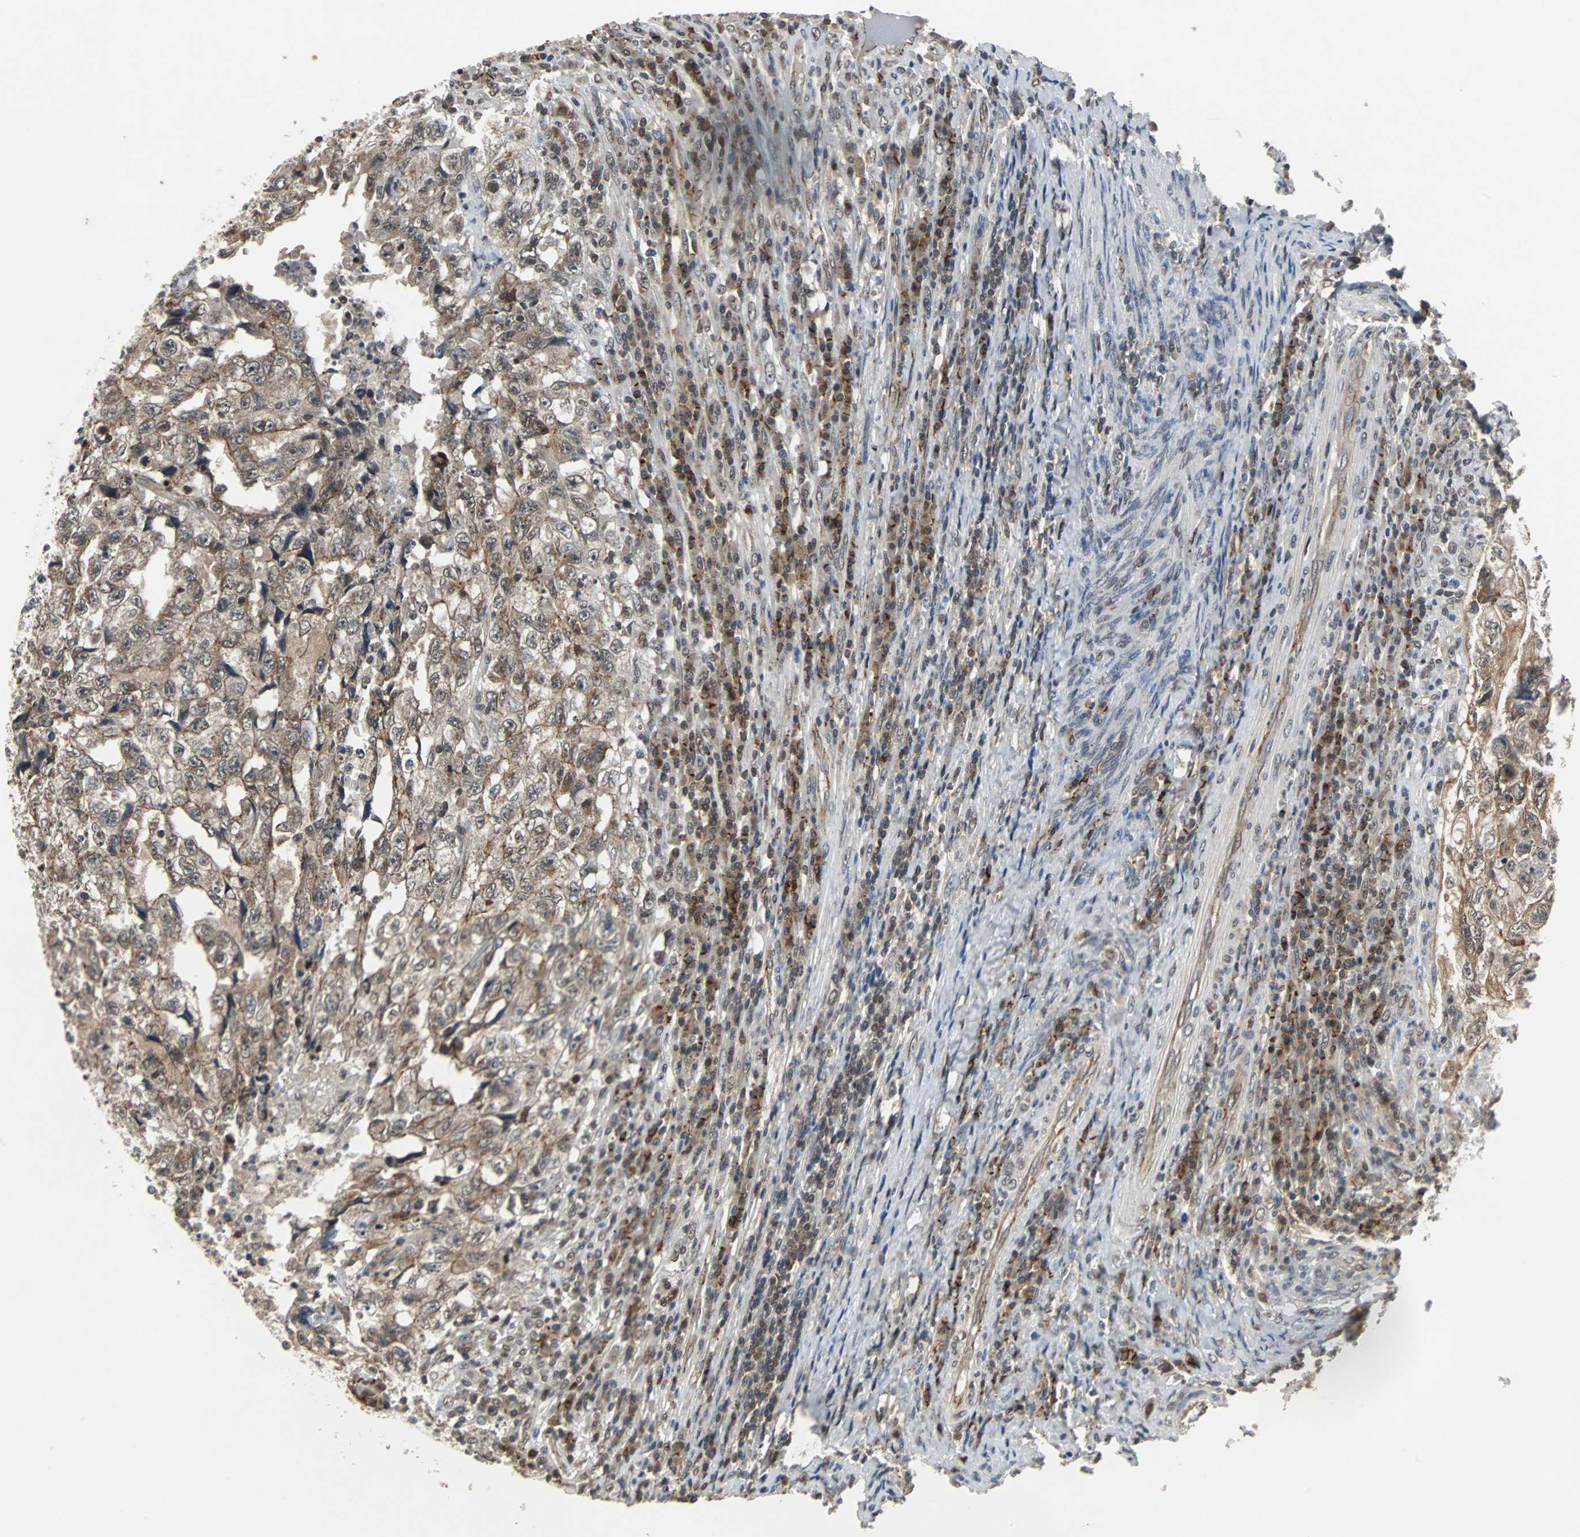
{"staining": {"intensity": "moderate", "quantity": ">75%", "location": "cytoplasmic/membranous"}, "tissue": "testis cancer", "cell_type": "Tumor cells", "image_type": "cancer", "snomed": [{"axis": "morphology", "description": "Necrosis, NOS"}, {"axis": "morphology", "description": "Carcinoma, Embryonal, NOS"}, {"axis": "topography", "description": "Testis"}], "caption": "There is medium levels of moderate cytoplasmic/membranous staining in tumor cells of testis embryonal carcinoma, as demonstrated by immunohistochemical staining (brown color).", "gene": "LSR", "patient": {"sex": "male", "age": 19}}